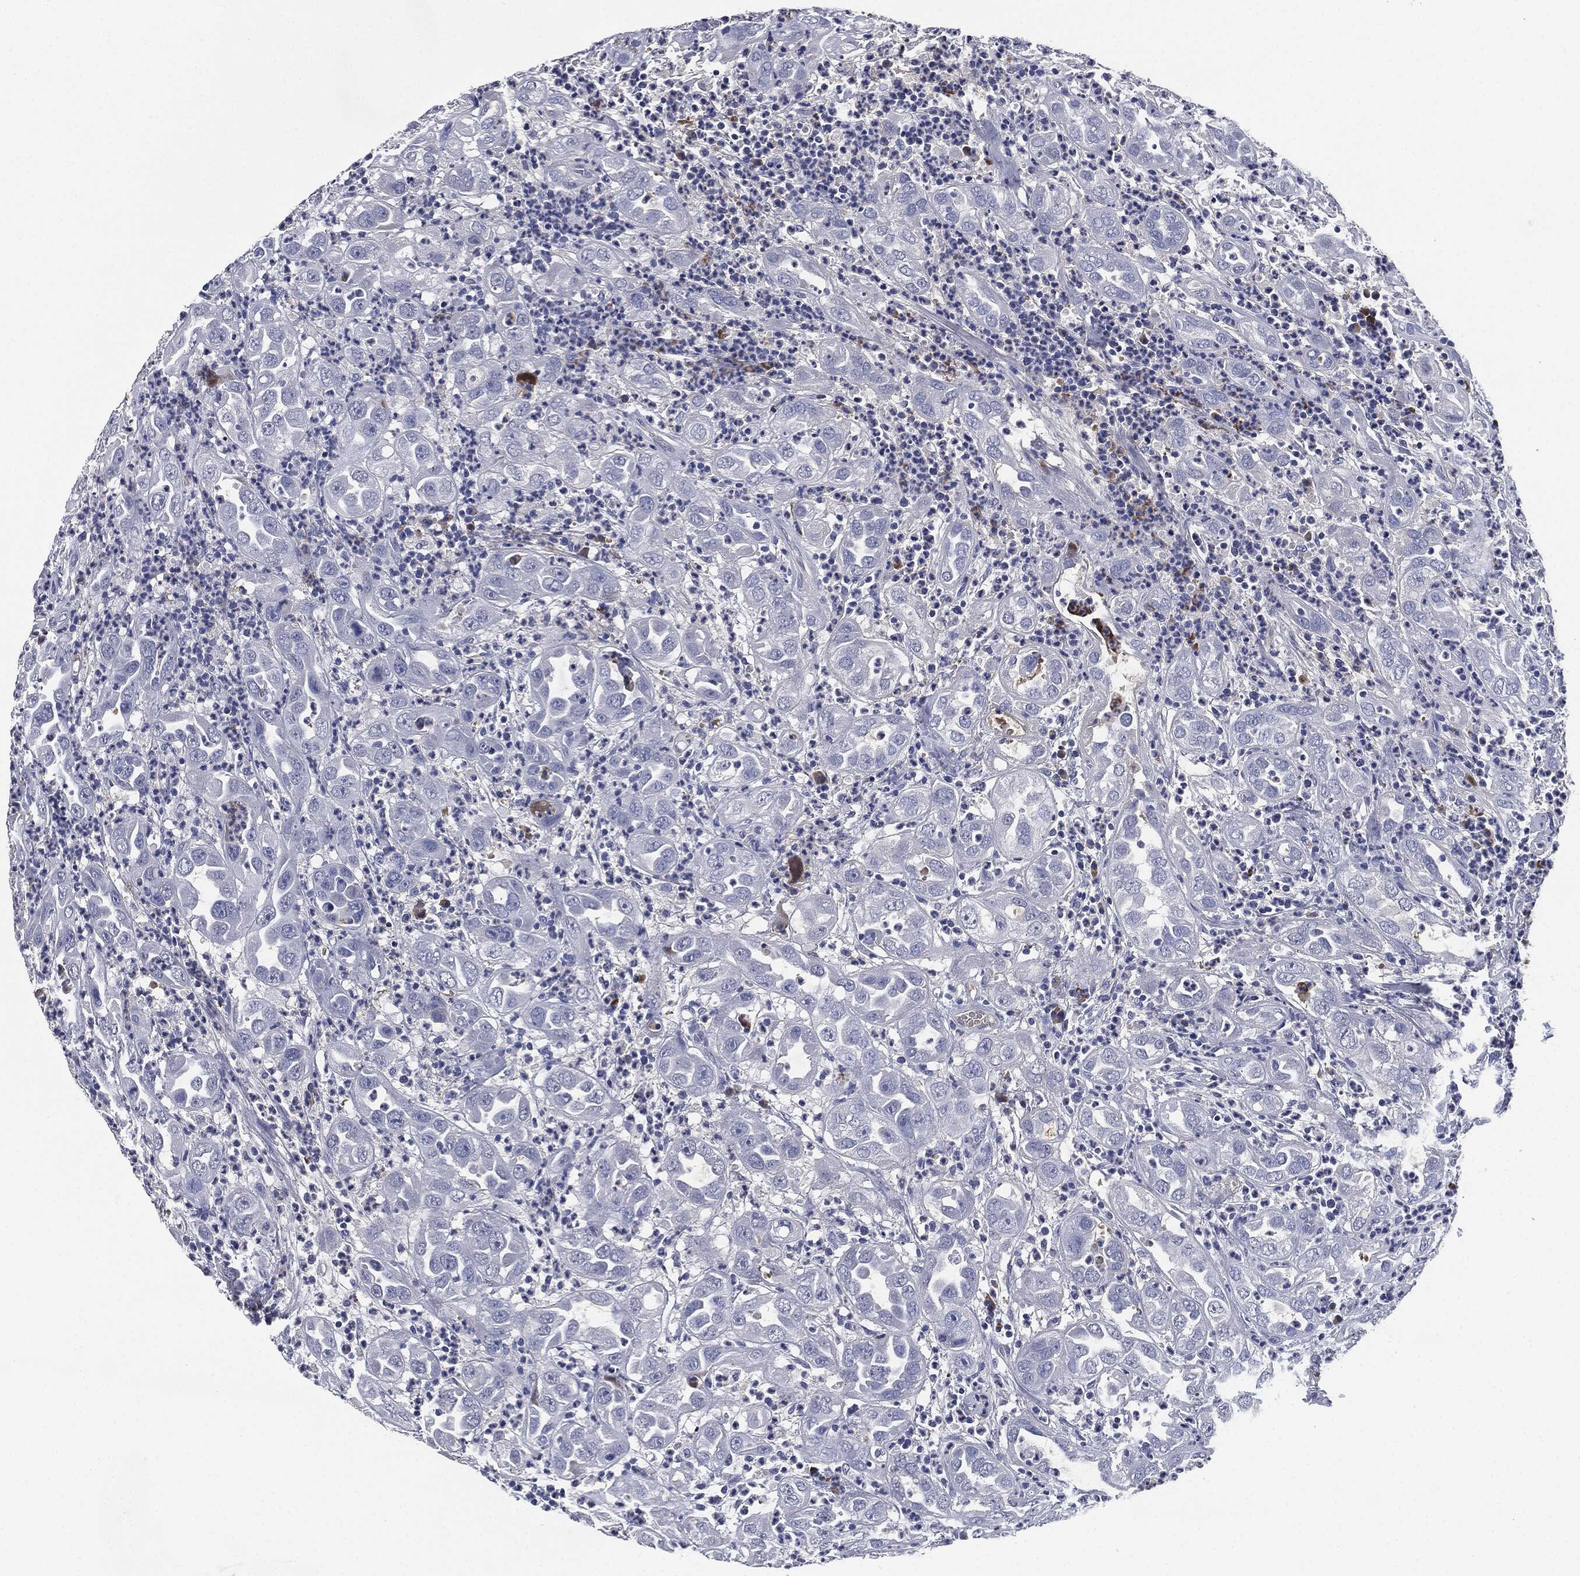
{"staining": {"intensity": "negative", "quantity": "none", "location": "none"}, "tissue": "urothelial cancer", "cell_type": "Tumor cells", "image_type": "cancer", "snomed": [{"axis": "morphology", "description": "Urothelial carcinoma, High grade"}, {"axis": "topography", "description": "Urinary bladder"}], "caption": "Tumor cells are negative for brown protein staining in urothelial cancer.", "gene": "SIGLEC7", "patient": {"sex": "female", "age": 41}}